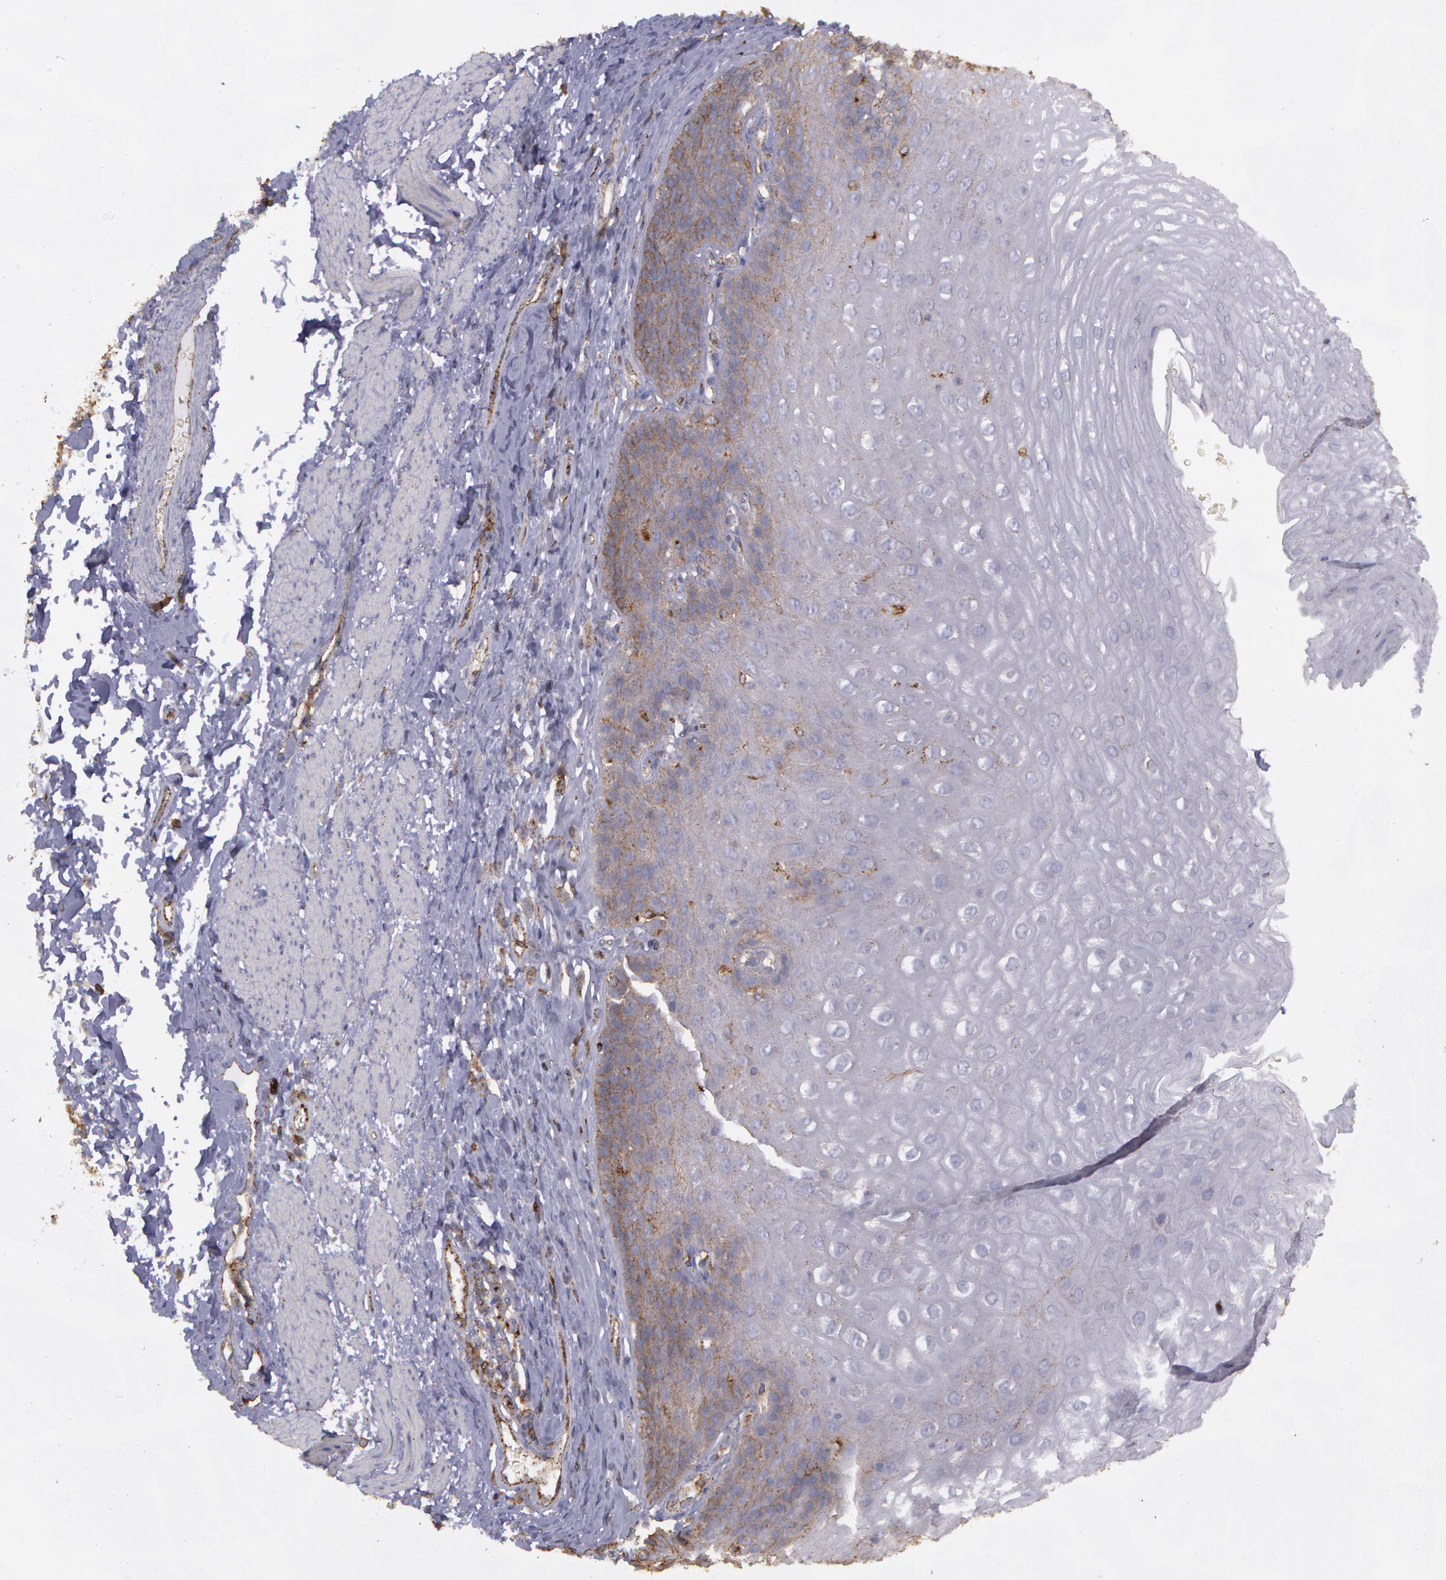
{"staining": {"intensity": "moderate", "quantity": "<25%", "location": "cytoplasmic/membranous"}, "tissue": "esophagus", "cell_type": "Squamous epithelial cells", "image_type": "normal", "snomed": [{"axis": "morphology", "description": "Normal tissue, NOS"}, {"axis": "topography", "description": "Esophagus"}], "caption": "Immunohistochemistry (IHC) (DAB (3,3'-diaminobenzidine)) staining of unremarkable human esophagus reveals moderate cytoplasmic/membranous protein expression in approximately <25% of squamous epithelial cells. (Brightfield microscopy of DAB IHC at high magnification).", "gene": "FLOT2", "patient": {"sex": "female", "age": 61}}